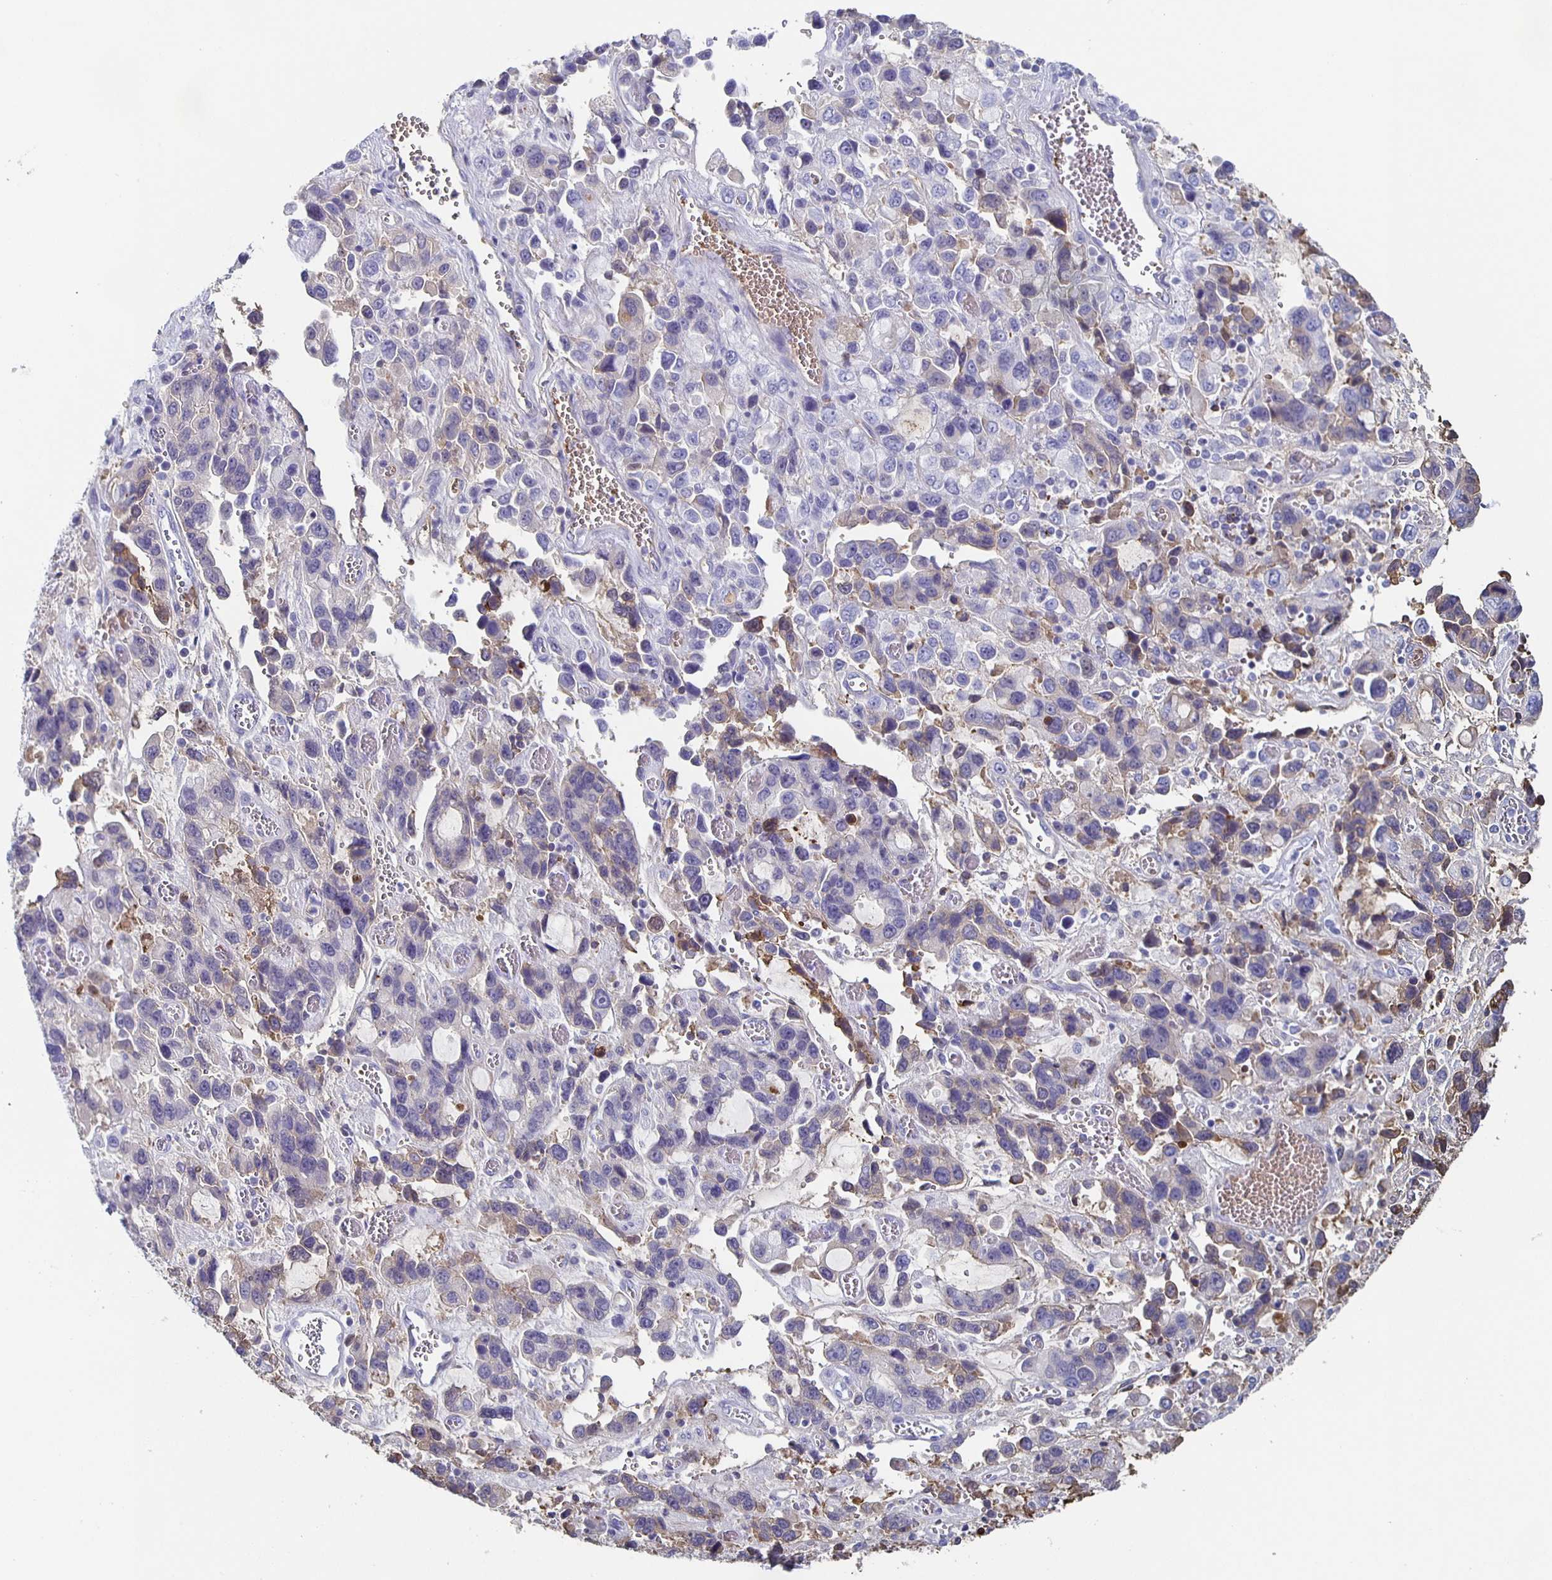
{"staining": {"intensity": "weak", "quantity": "<25%", "location": "cytoplasmic/membranous"}, "tissue": "stomach cancer", "cell_type": "Tumor cells", "image_type": "cancer", "snomed": [{"axis": "morphology", "description": "Adenocarcinoma, NOS"}, {"axis": "topography", "description": "Stomach, upper"}], "caption": "Stomach adenocarcinoma was stained to show a protein in brown. There is no significant expression in tumor cells.", "gene": "FGA", "patient": {"sex": "female", "age": 81}}